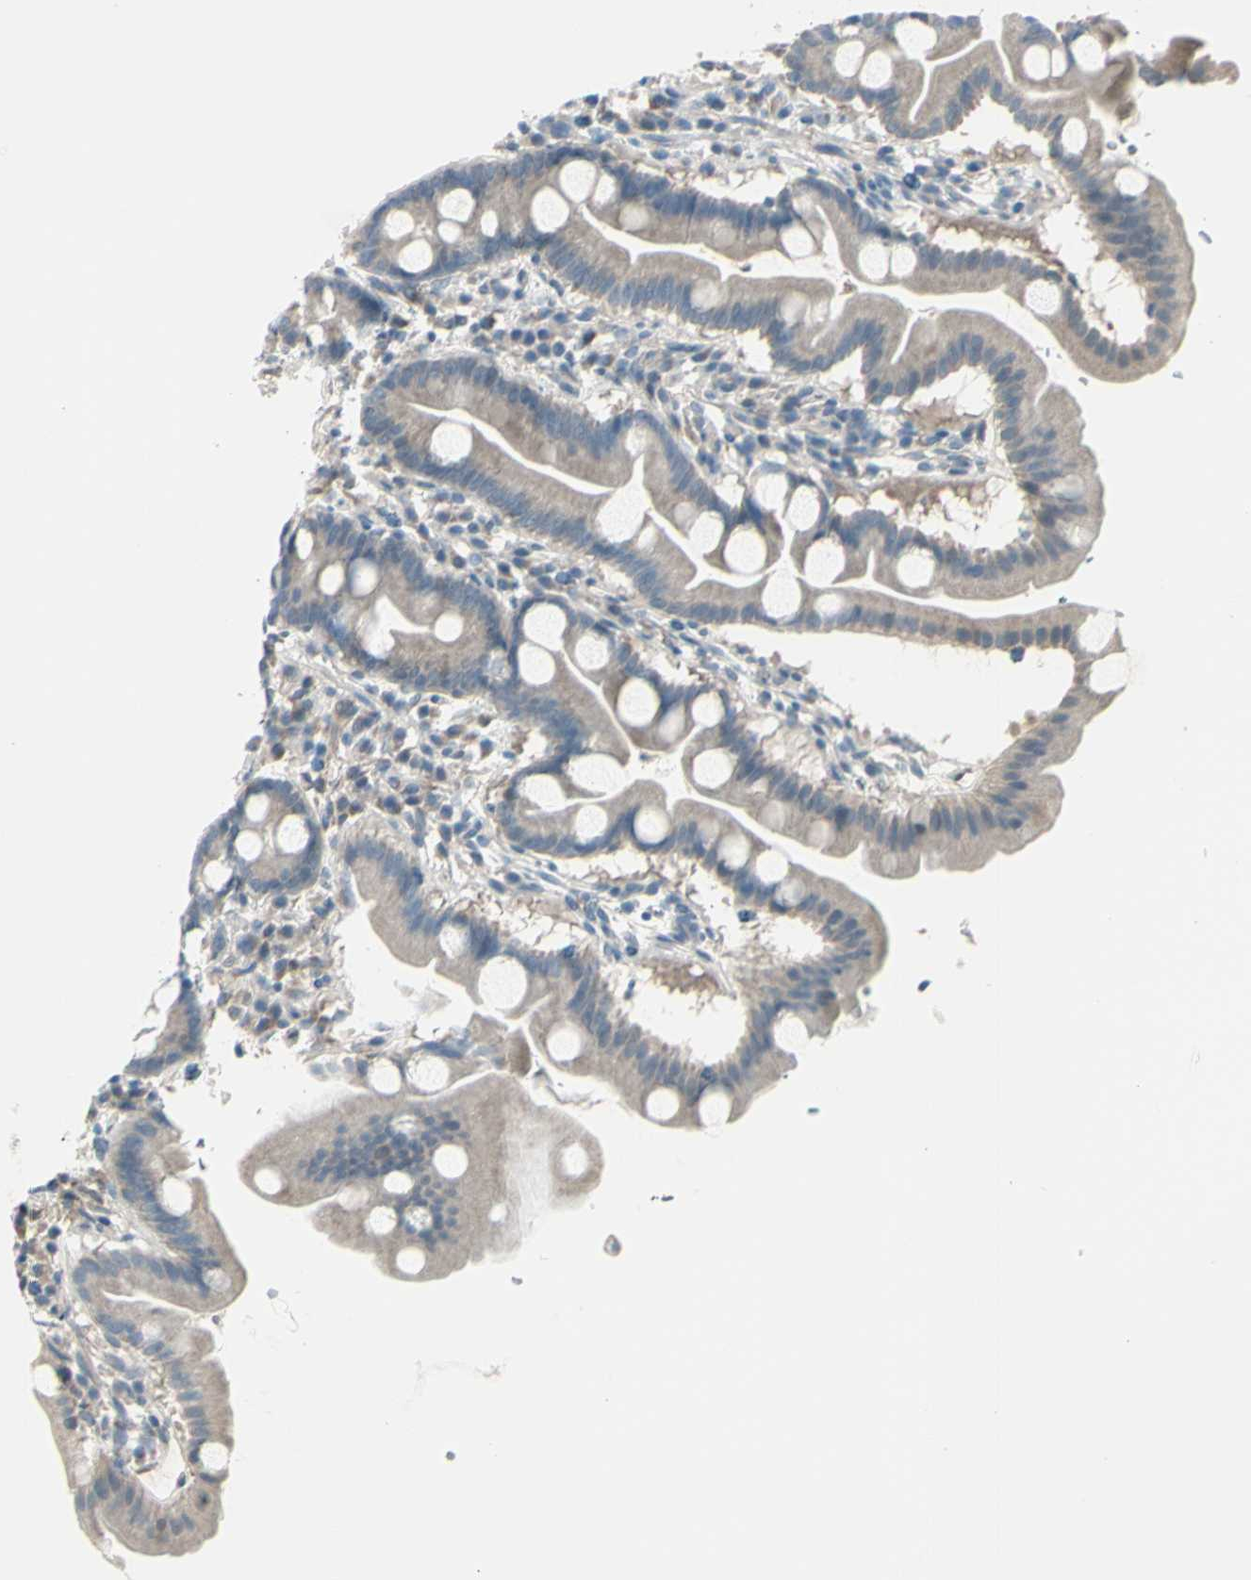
{"staining": {"intensity": "moderate", "quantity": "<25%", "location": "cytoplasmic/membranous"}, "tissue": "duodenum", "cell_type": "Glandular cells", "image_type": "normal", "snomed": [{"axis": "morphology", "description": "Normal tissue, NOS"}, {"axis": "topography", "description": "Duodenum"}], "caption": "A brown stain labels moderate cytoplasmic/membranous staining of a protein in glandular cells of normal human duodenum.", "gene": "NAXD", "patient": {"sex": "male", "age": 50}}